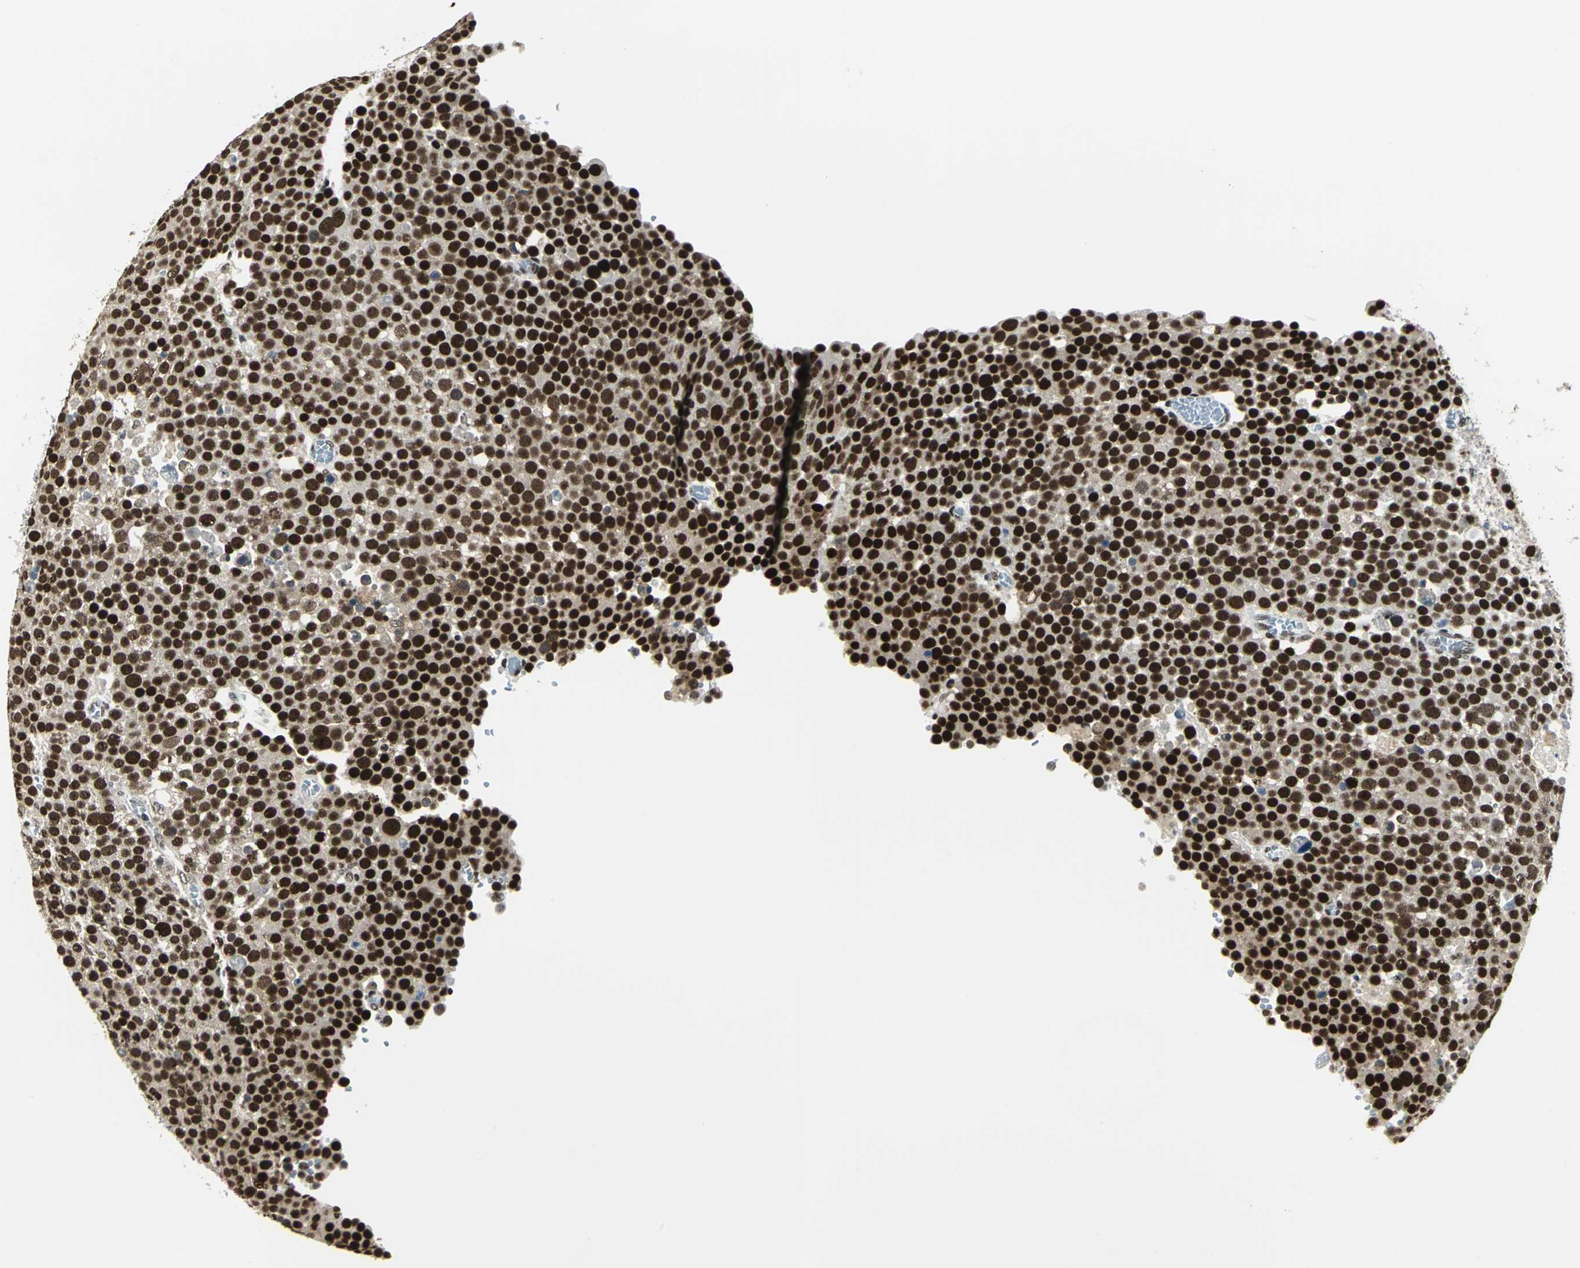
{"staining": {"intensity": "strong", "quantity": ">75%", "location": "nuclear"}, "tissue": "testis cancer", "cell_type": "Tumor cells", "image_type": "cancer", "snomed": [{"axis": "morphology", "description": "Seminoma, NOS"}, {"axis": "topography", "description": "Testis"}], "caption": "Strong nuclear positivity is seen in approximately >75% of tumor cells in testis cancer (seminoma).", "gene": "ADNP", "patient": {"sex": "male", "age": 71}}